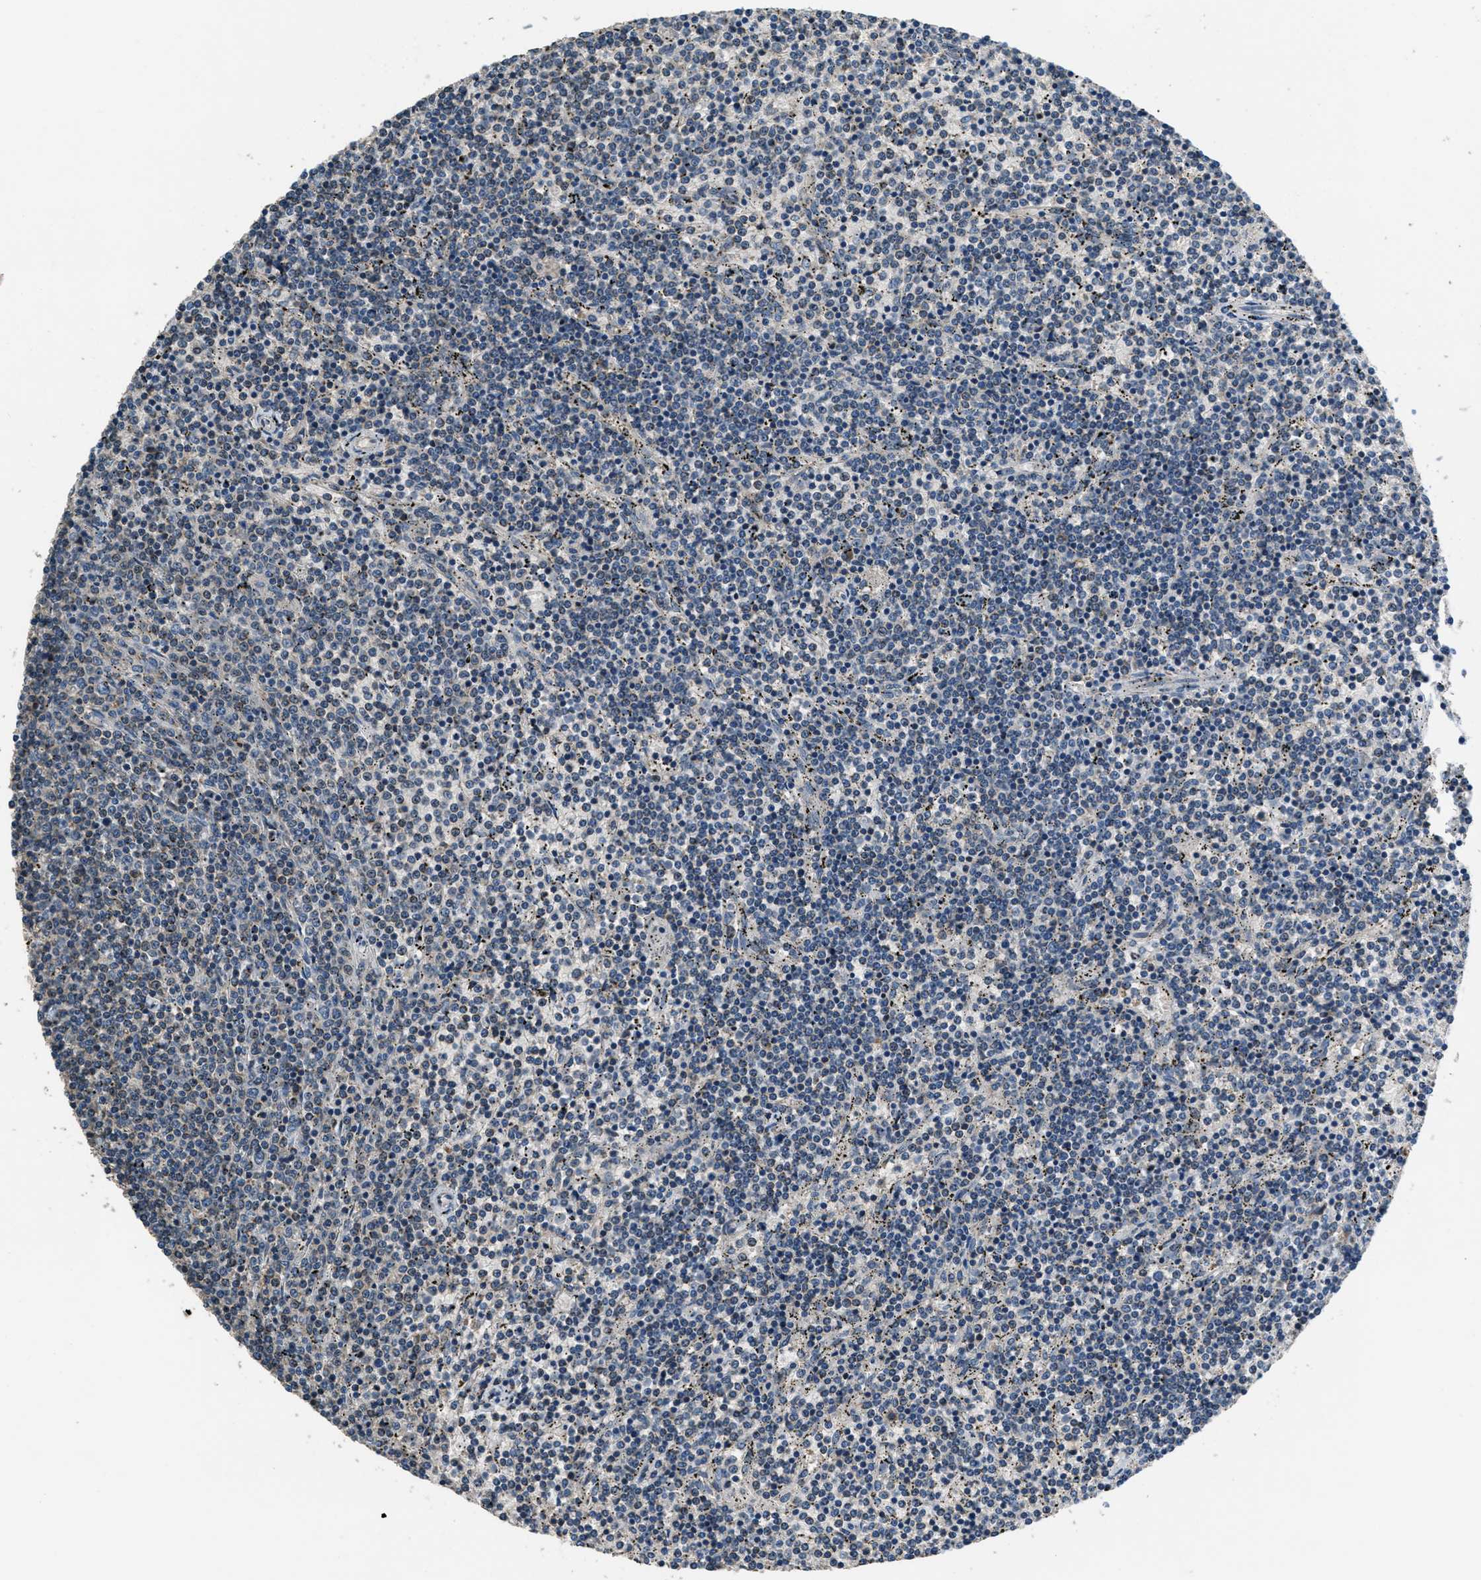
{"staining": {"intensity": "negative", "quantity": "none", "location": "none"}, "tissue": "lymphoma", "cell_type": "Tumor cells", "image_type": "cancer", "snomed": [{"axis": "morphology", "description": "Malignant lymphoma, non-Hodgkin's type, Low grade"}, {"axis": "topography", "description": "Spleen"}], "caption": "Protein analysis of lymphoma demonstrates no significant positivity in tumor cells. (DAB immunohistochemistry (IHC), high magnification).", "gene": "NAT1", "patient": {"sex": "female", "age": 50}}